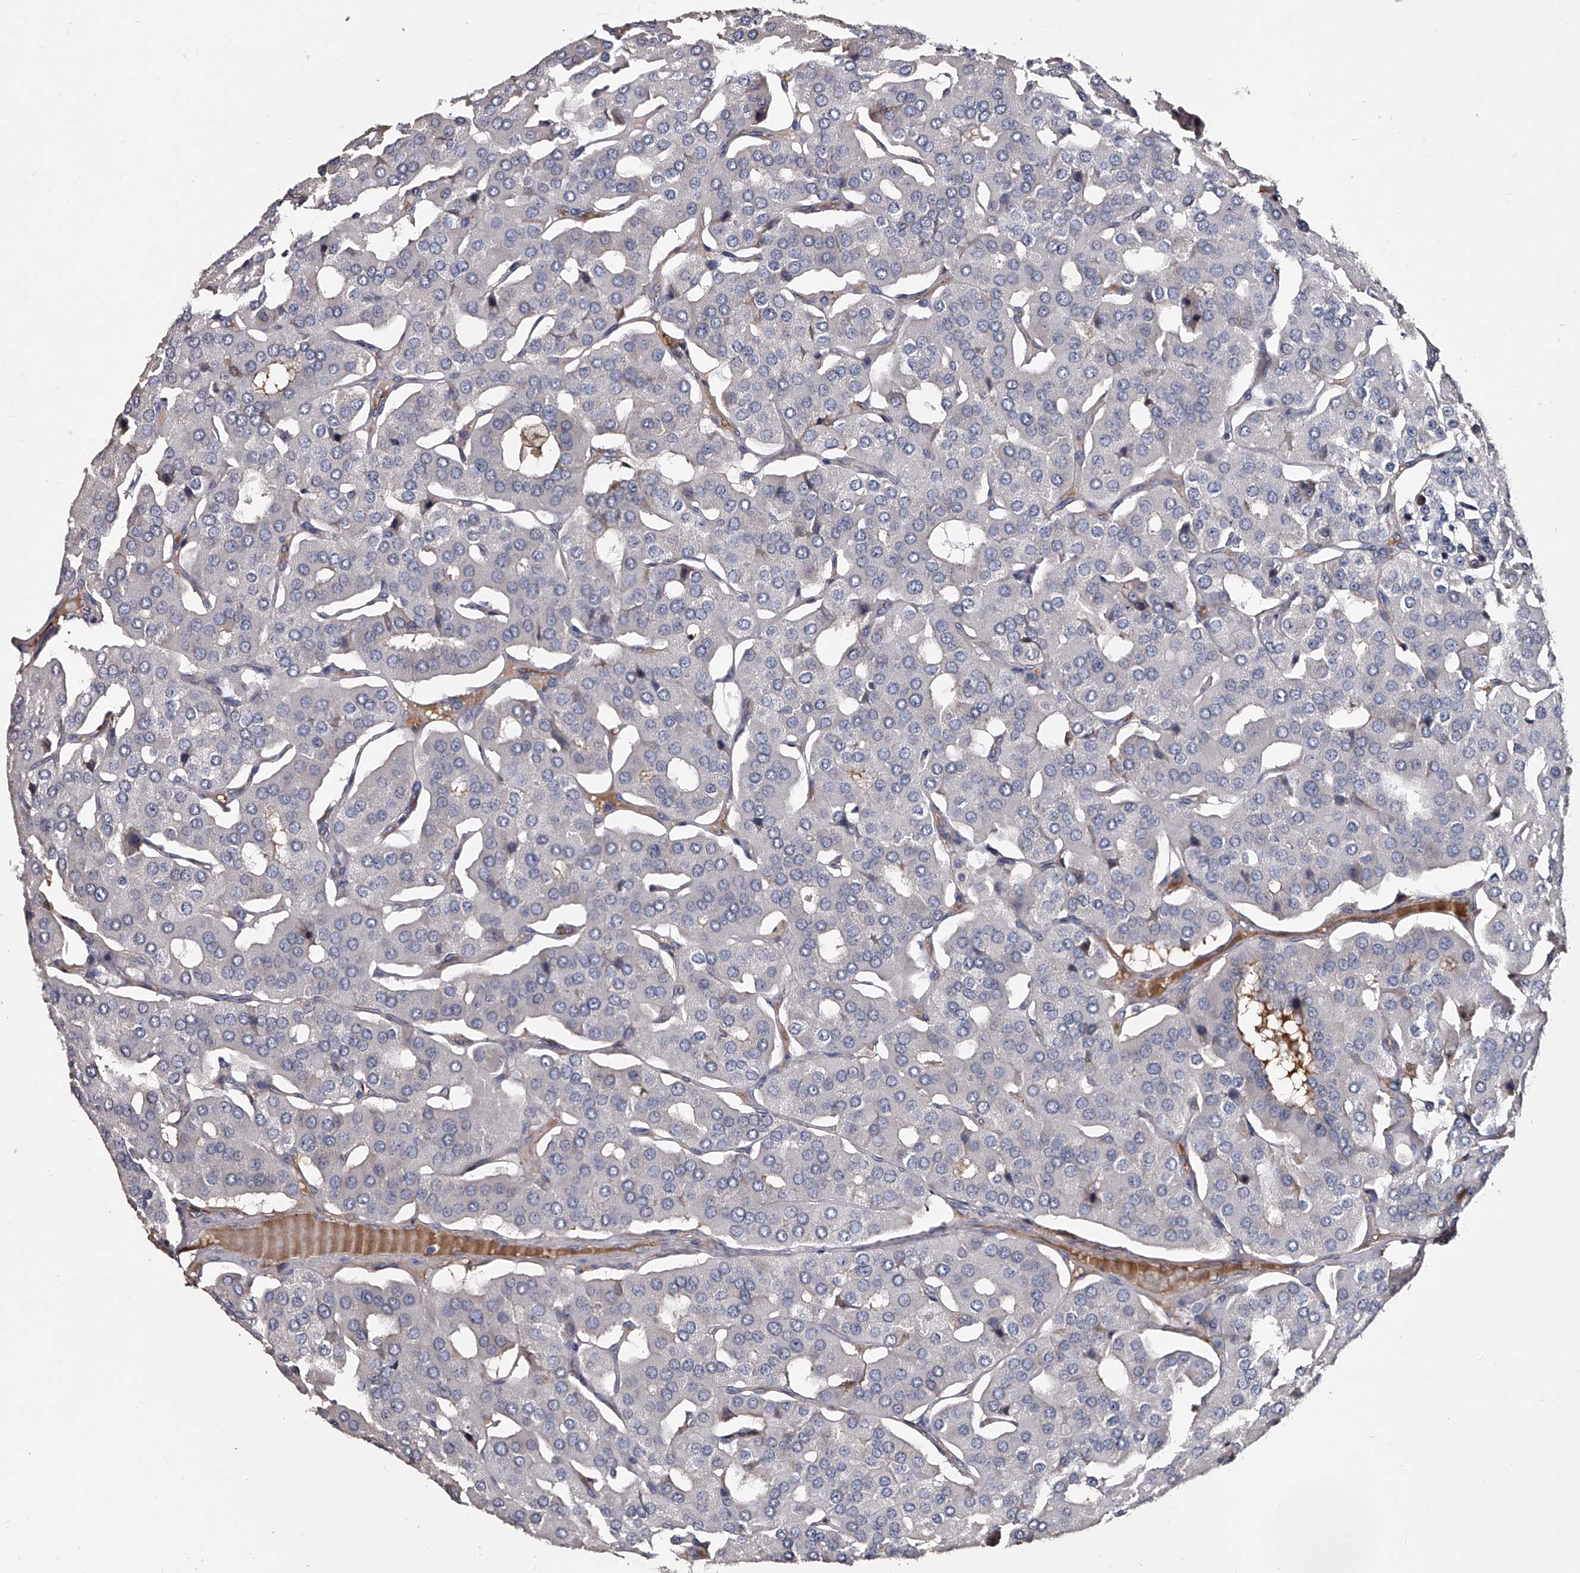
{"staining": {"intensity": "negative", "quantity": "none", "location": "none"}, "tissue": "parathyroid gland", "cell_type": "Glandular cells", "image_type": "normal", "snomed": [{"axis": "morphology", "description": "Normal tissue, NOS"}, {"axis": "morphology", "description": "Adenoma, NOS"}, {"axis": "topography", "description": "Parathyroid gland"}], "caption": "Immunohistochemical staining of unremarkable human parathyroid gland displays no significant positivity in glandular cells. (Brightfield microscopy of DAB (3,3'-diaminobenzidine) immunohistochemistry (IHC) at high magnification).", "gene": "MDN1", "patient": {"sex": "female", "age": 86}}